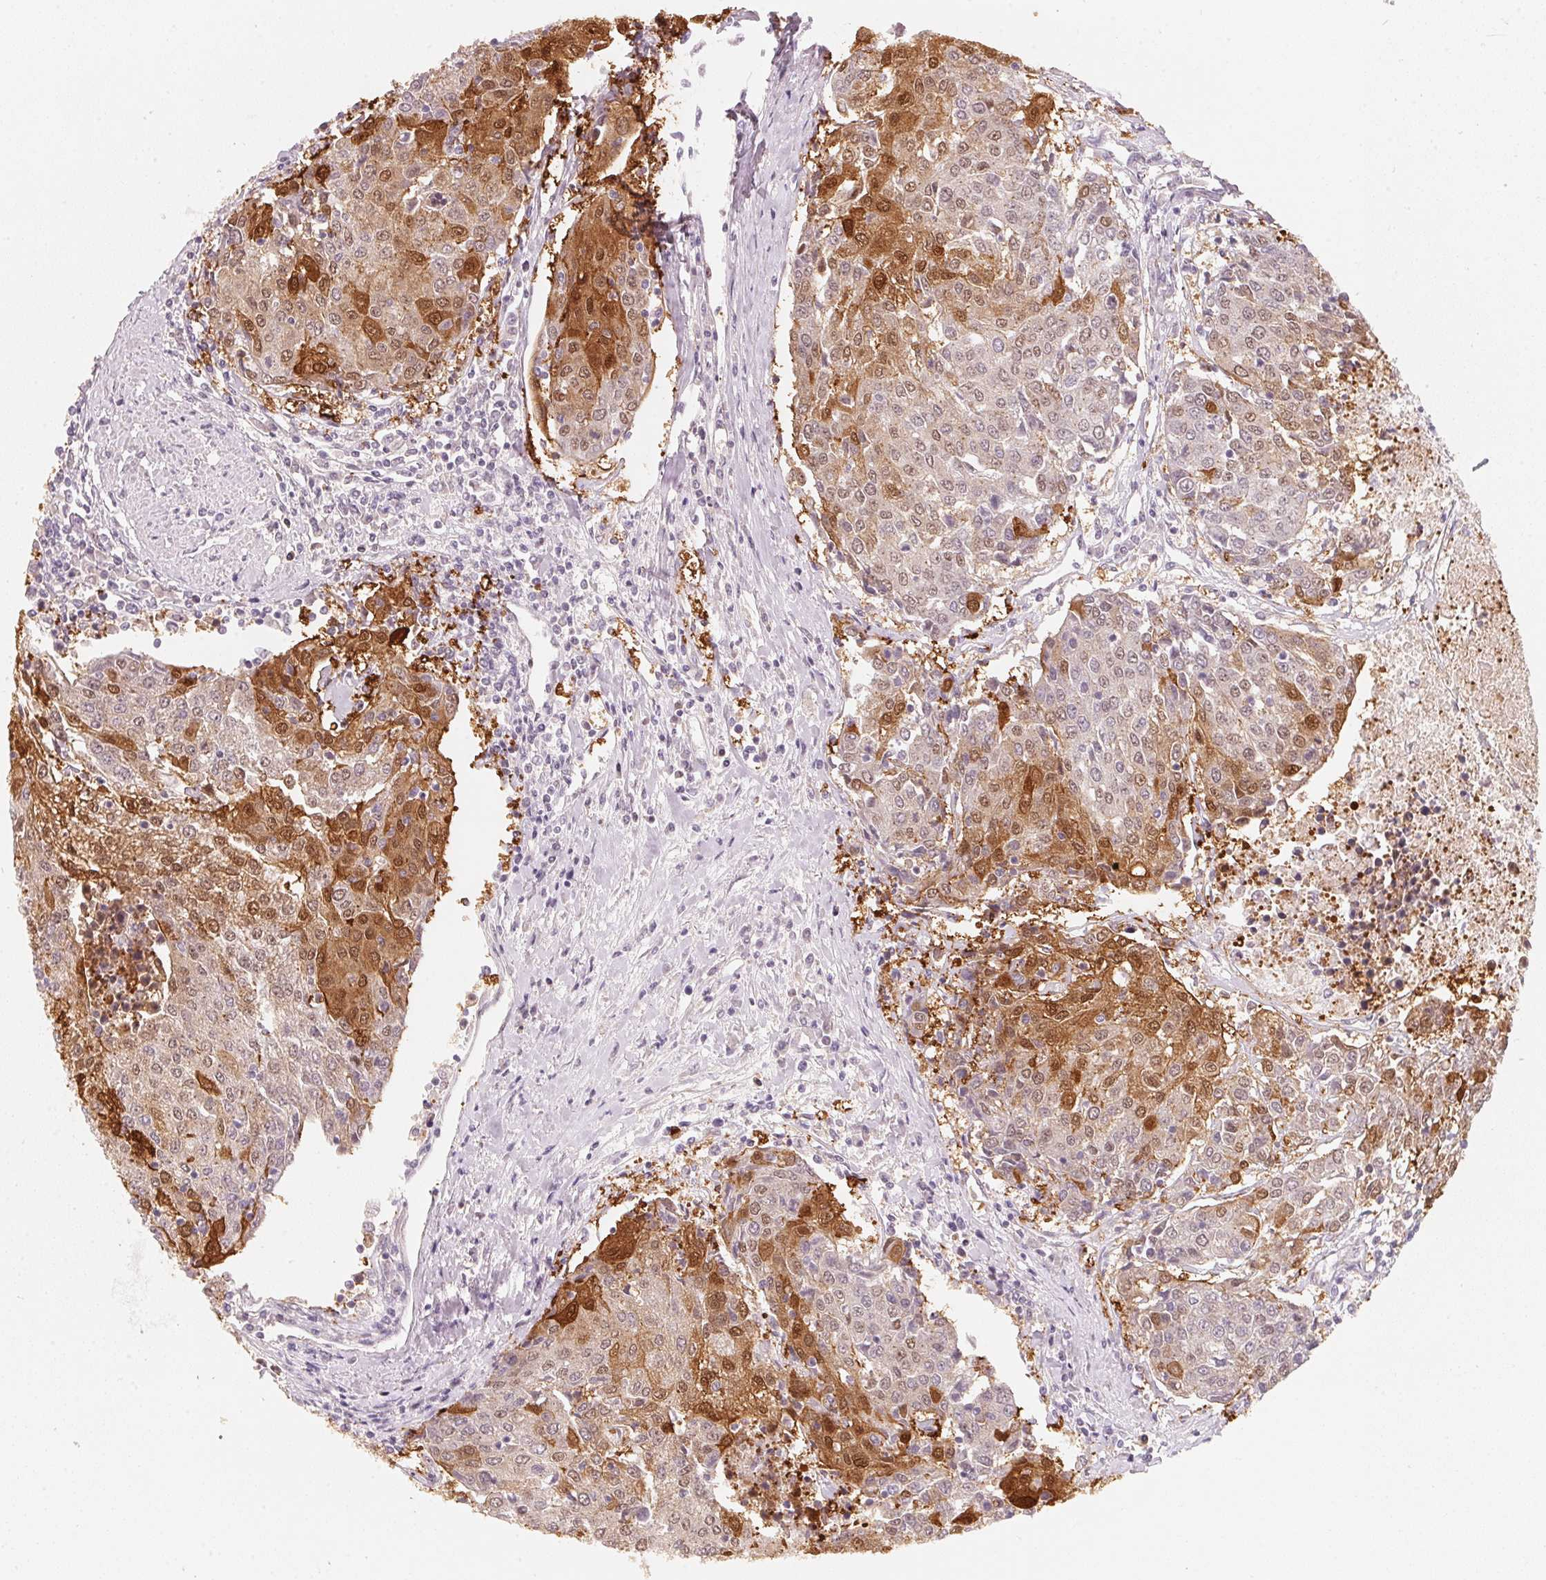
{"staining": {"intensity": "strong", "quantity": "25%-75%", "location": "cytoplasmic/membranous,nuclear"}, "tissue": "urothelial cancer", "cell_type": "Tumor cells", "image_type": "cancer", "snomed": [{"axis": "morphology", "description": "Urothelial carcinoma, High grade"}, {"axis": "topography", "description": "Urinary bladder"}], "caption": "Immunohistochemical staining of urothelial carcinoma (high-grade) exhibits strong cytoplasmic/membranous and nuclear protein expression in about 25%-75% of tumor cells. (Stains: DAB (3,3'-diaminobenzidine) in brown, nuclei in blue, Microscopy: brightfield microscopy at high magnification).", "gene": "ARHGAP22", "patient": {"sex": "female", "age": 85}}